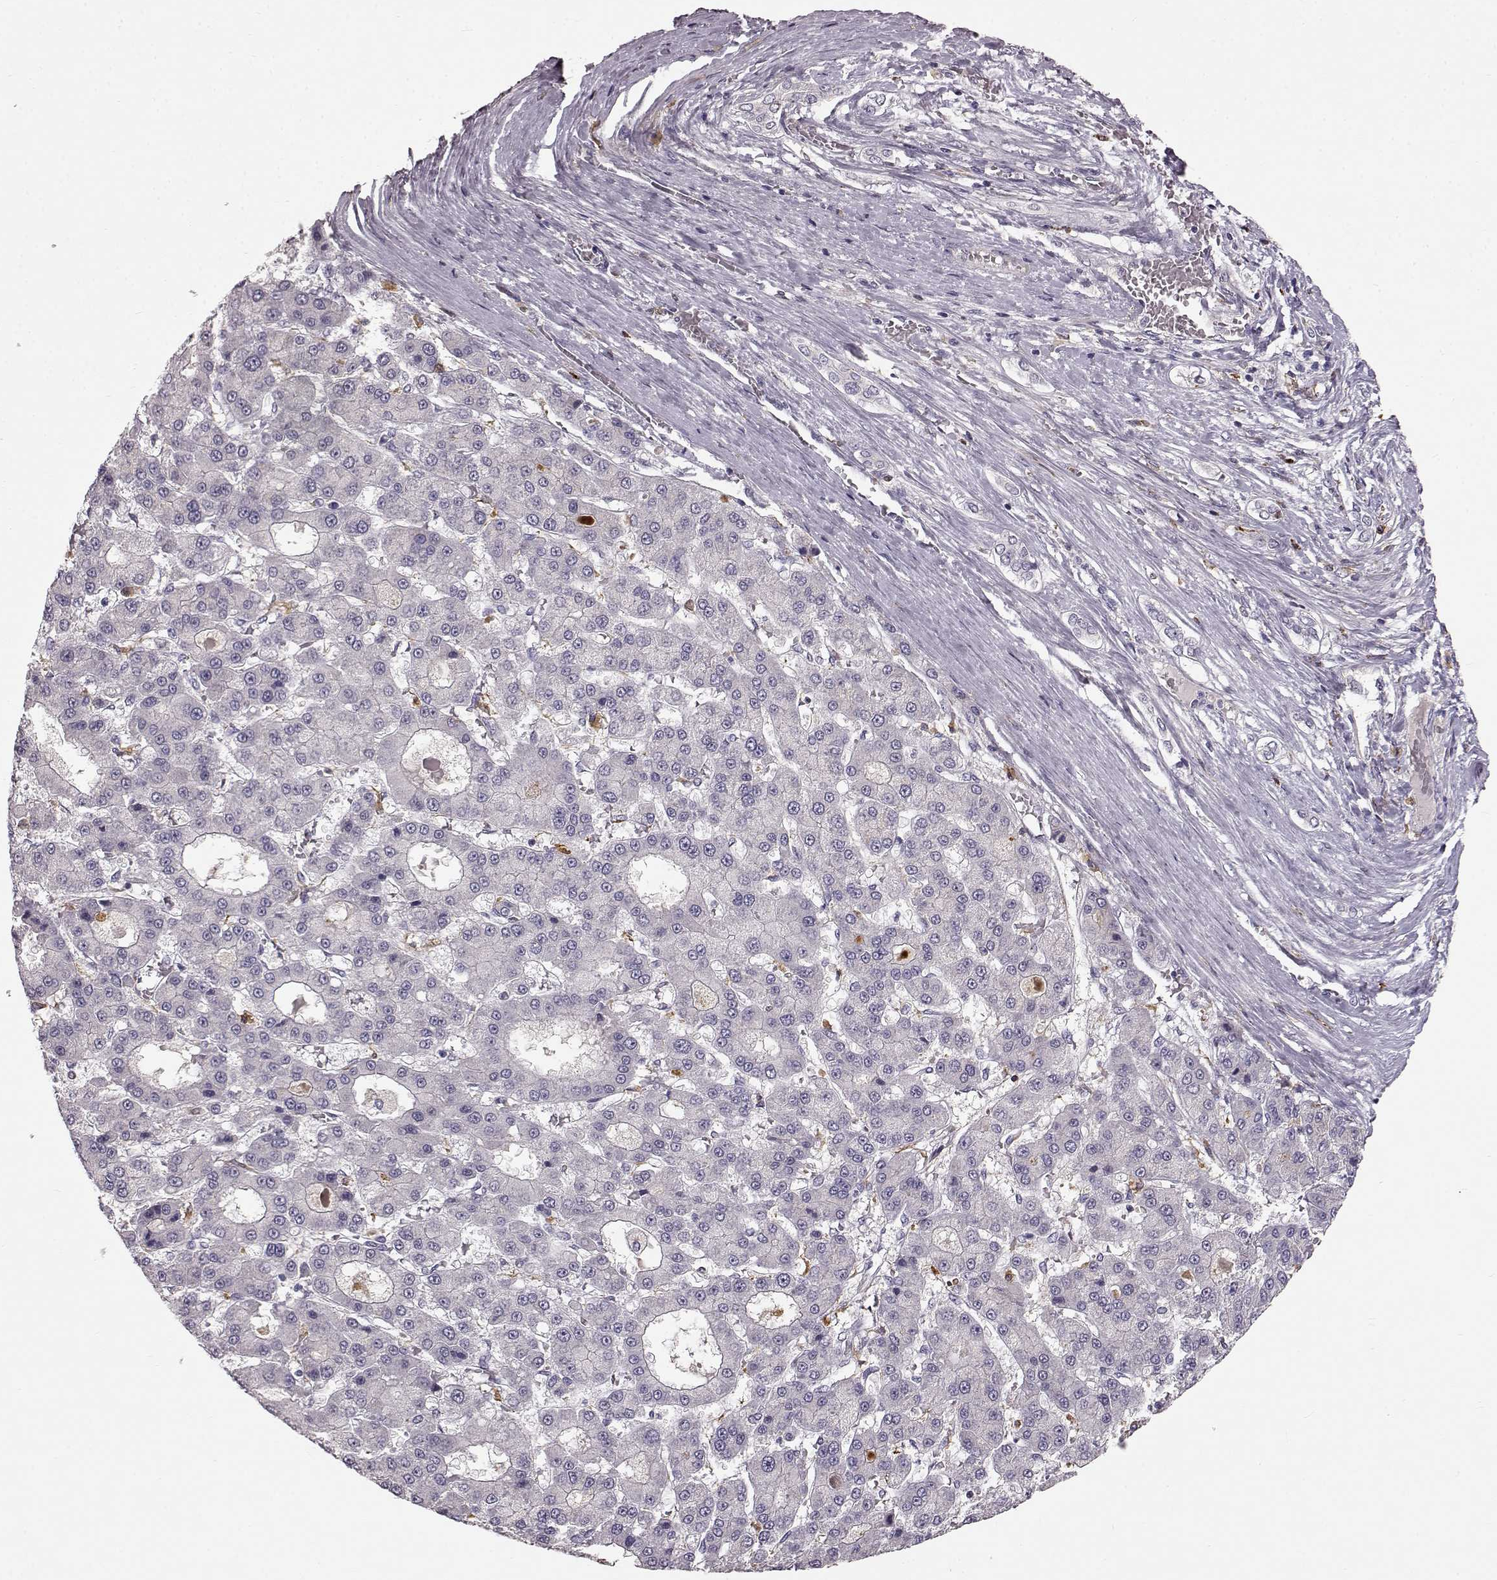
{"staining": {"intensity": "negative", "quantity": "none", "location": "none"}, "tissue": "liver cancer", "cell_type": "Tumor cells", "image_type": "cancer", "snomed": [{"axis": "morphology", "description": "Carcinoma, Hepatocellular, NOS"}, {"axis": "topography", "description": "Liver"}], "caption": "DAB (3,3'-diaminobenzidine) immunohistochemical staining of liver cancer demonstrates no significant staining in tumor cells.", "gene": "CCNF", "patient": {"sex": "male", "age": 70}}